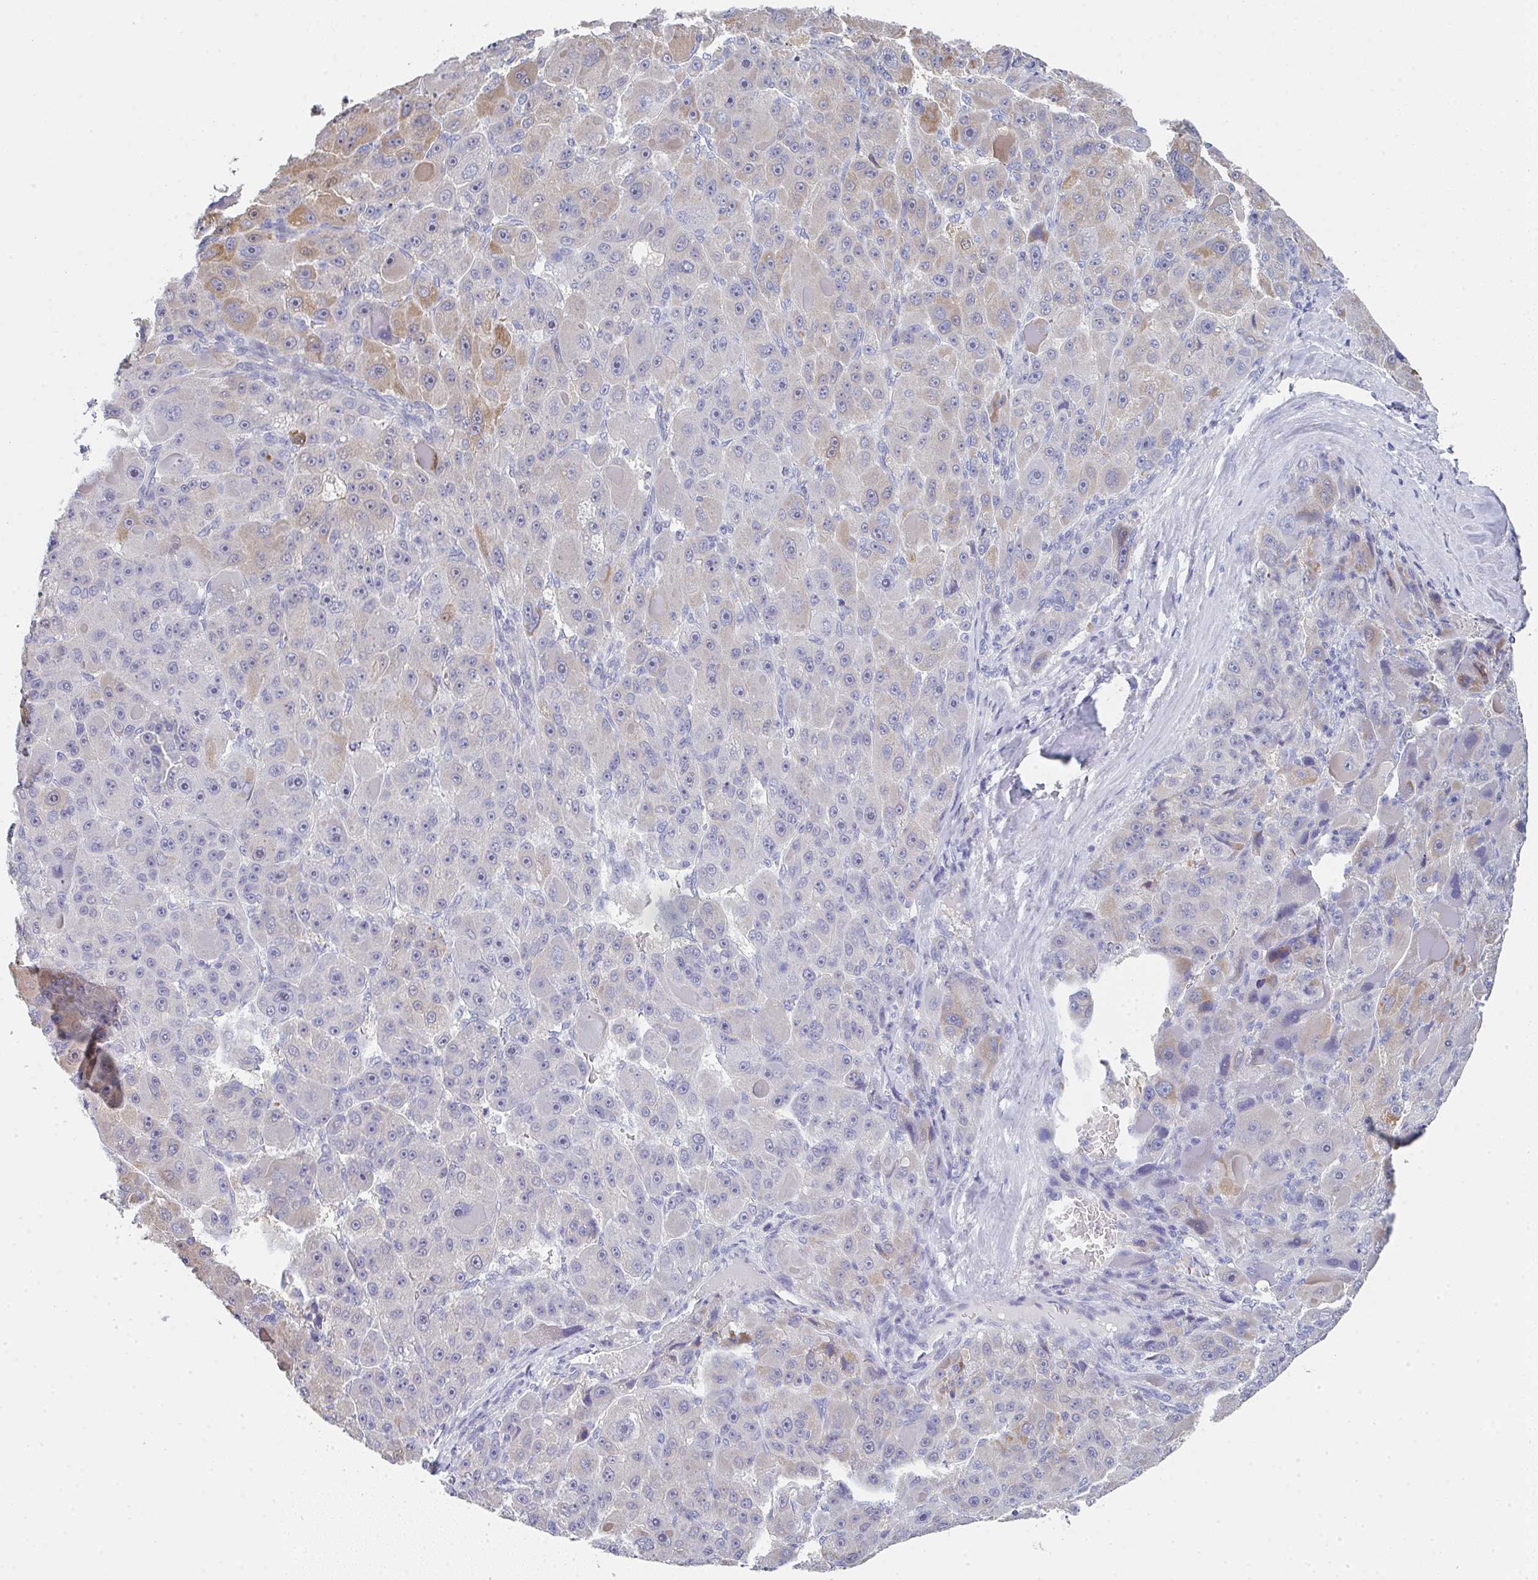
{"staining": {"intensity": "weak", "quantity": "<25%", "location": "cytoplasmic/membranous"}, "tissue": "liver cancer", "cell_type": "Tumor cells", "image_type": "cancer", "snomed": [{"axis": "morphology", "description": "Carcinoma, Hepatocellular, NOS"}, {"axis": "topography", "description": "Liver"}], "caption": "Tumor cells show no significant positivity in liver hepatocellular carcinoma.", "gene": "NOXRED1", "patient": {"sex": "male", "age": 76}}